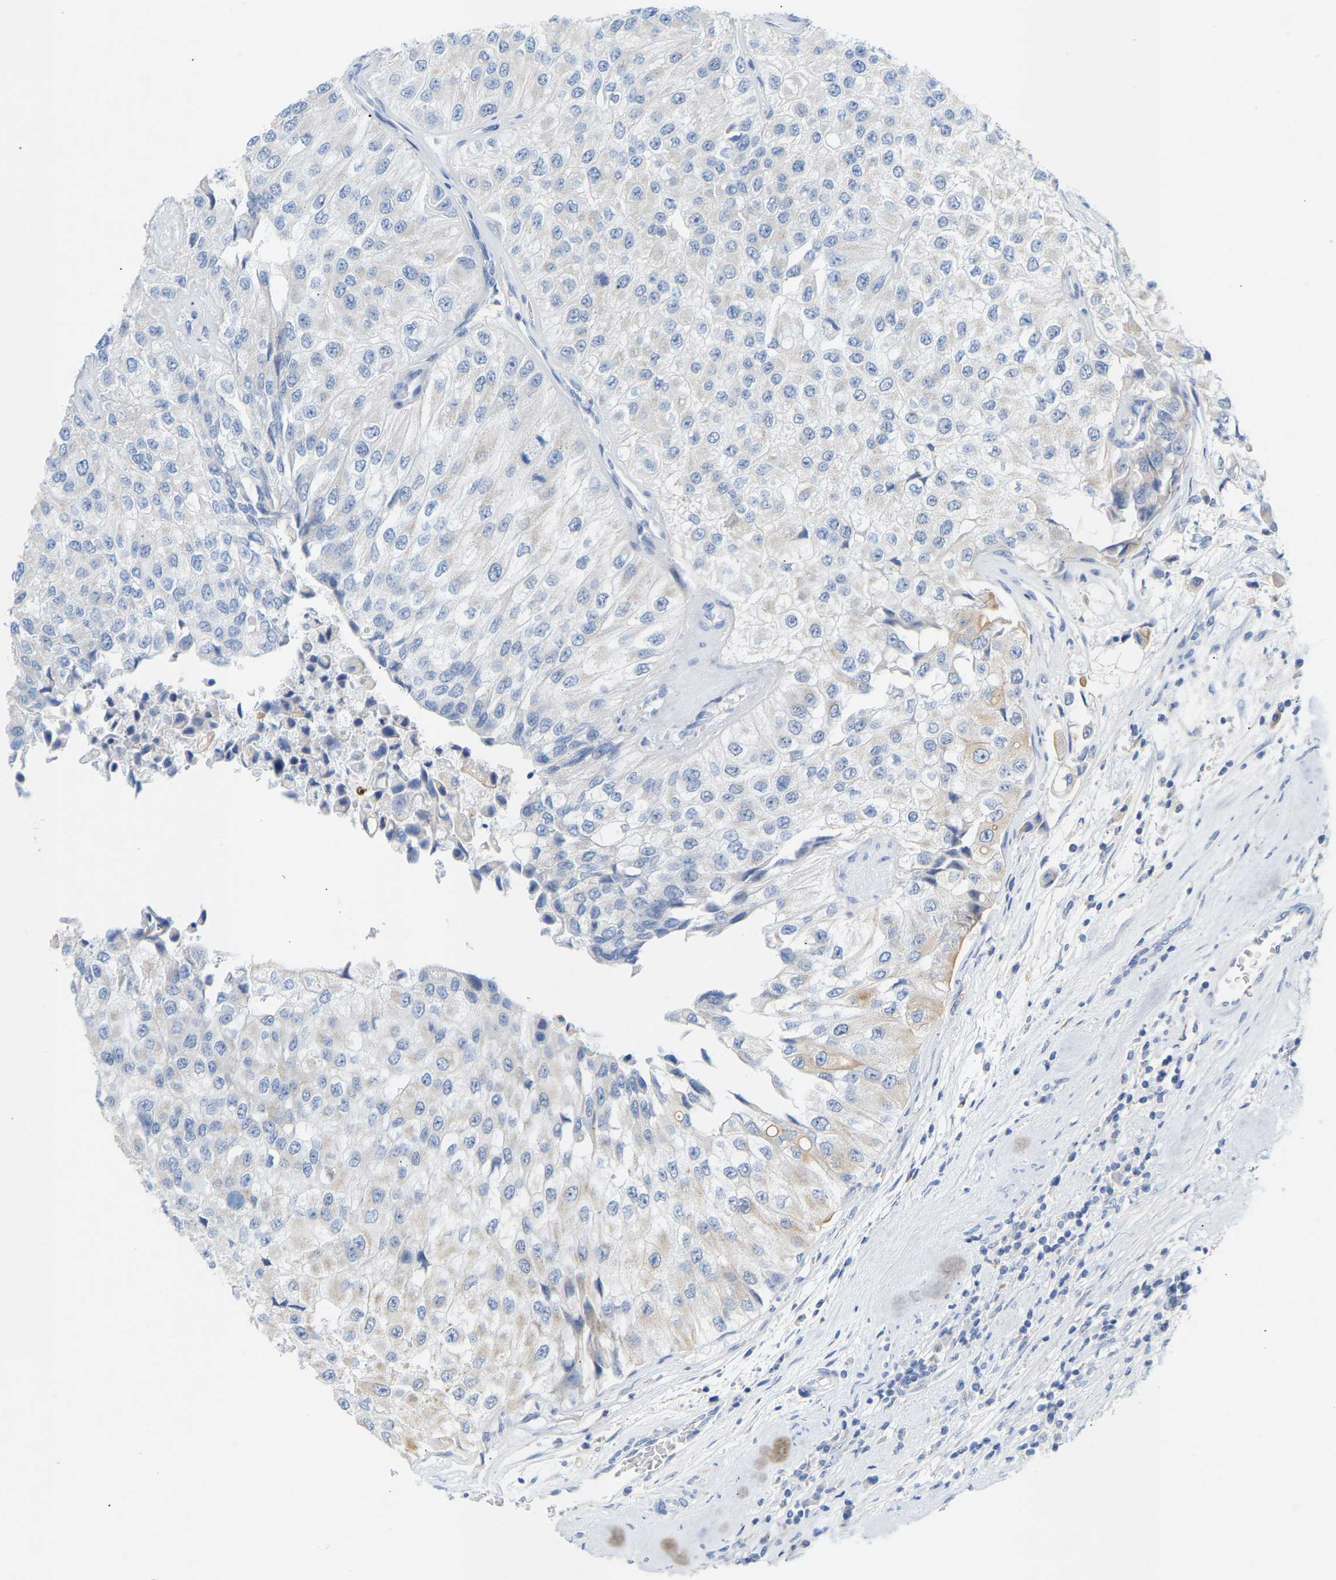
{"staining": {"intensity": "negative", "quantity": "none", "location": "none"}, "tissue": "urothelial cancer", "cell_type": "Tumor cells", "image_type": "cancer", "snomed": [{"axis": "morphology", "description": "Urothelial carcinoma, High grade"}, {"axis": "topography", "description": "Kidney"}, {"axis": "topography", "description": "Urinary bladder"}], "caption": "Immunohistochemistry image of urothelial cancer stained for a protein (brown), which displays no expression in tumor cells.", "gene": "PEX1", "patient": {"sex": "male", "age": 77}}